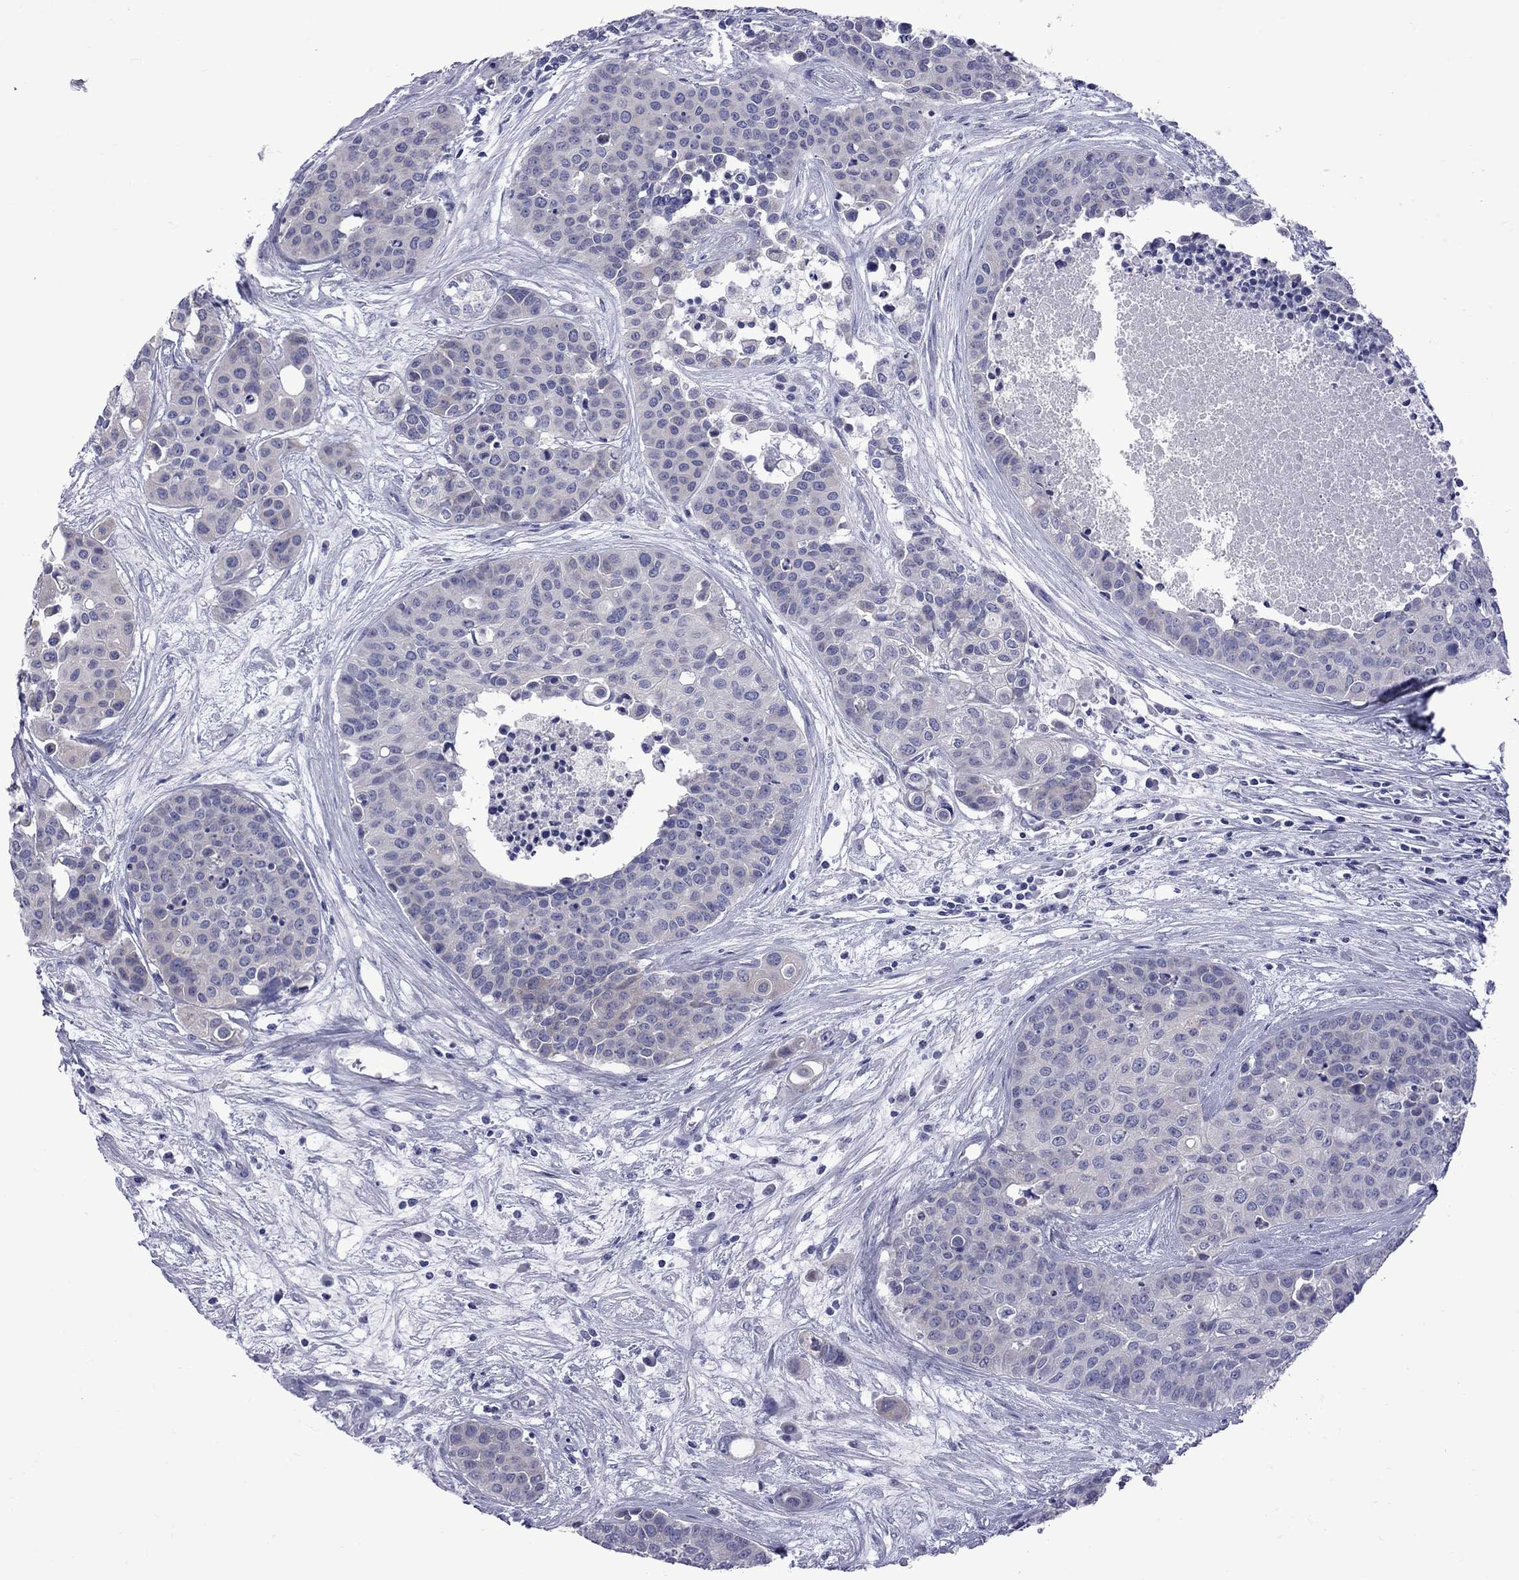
{"staining": {"intensity": "negative", "quantity": "none", "location": "none"}, "tissue": "carcinoid", "cell_type": "Tumor cells", "image_type": "cancer", "snomed": [{"axis": "morphology", "description": "Carcinoid, malignant, NOS"}, {"axis": "topography", "description": "Colon"}], "caption": "Image shows no protein expression in tumor cells of carcinoid tissue. The staining was performed using DAB to visualize the protein expression in brown, while the nuclei were stained in blue with hematoxylin (Magnification: 20x).", "gene": "EPPIN", "patient": {"sex": "male", "age": 81}}